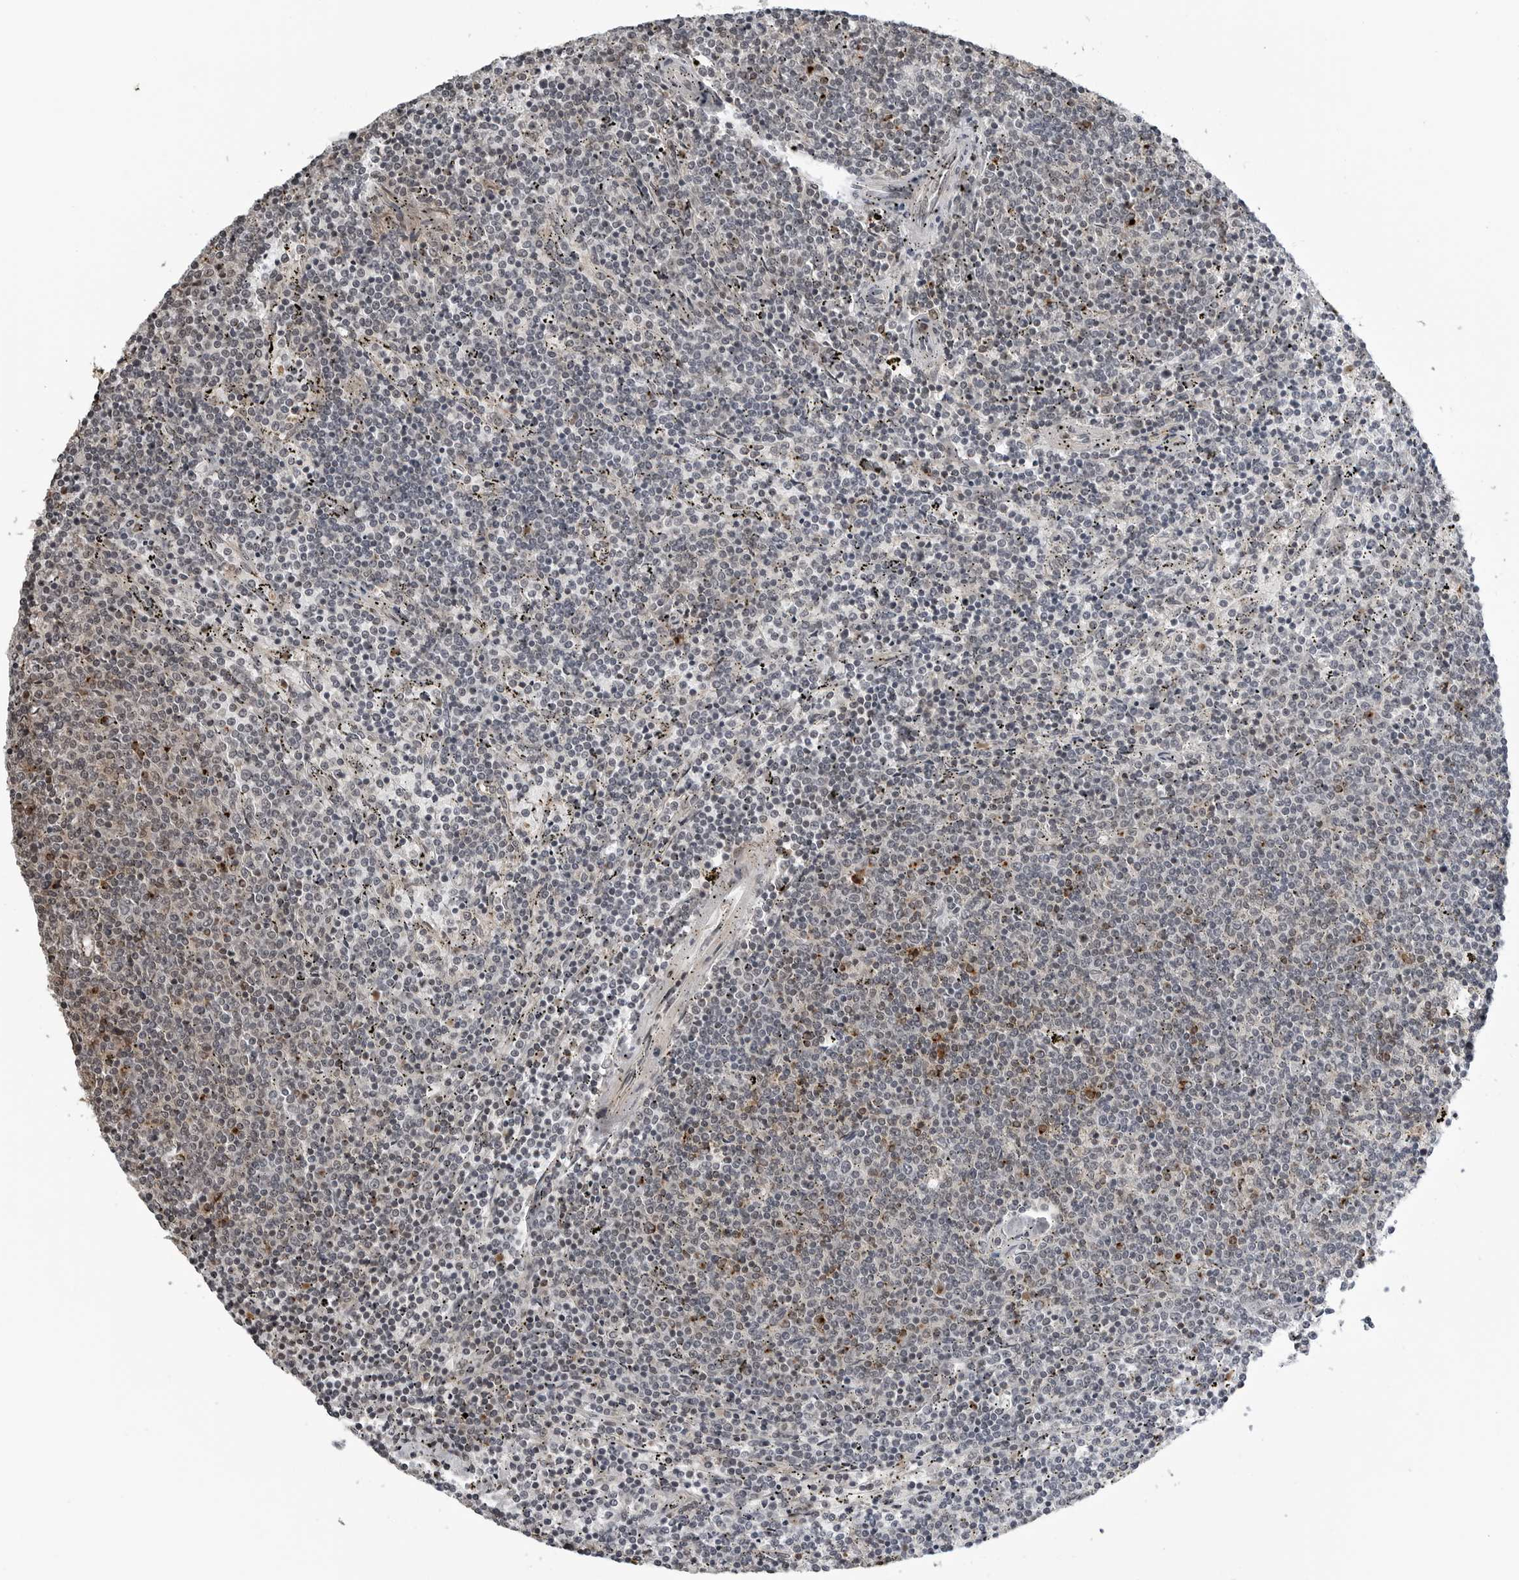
{"staining": {"intensity": "negative", "quantity": "none", "location": "none"}, "tissue": "lymphoma", "cell_type": "Tumor cells", "image_type": "cancer", "snomed": [{"axis": "morphology", "description": "Malignant lymphoma, non-Hodgkin's type, Low grade"}, {"axis": "topography", "description": "Spleen"}], "caption": "Human lymphoma stained for a protein using immunohistochemistry (IHC) demonstrates no positivity in tumor cells.", "gene": "CXCR5", "patient": {"sex": "female", "age": 50}}